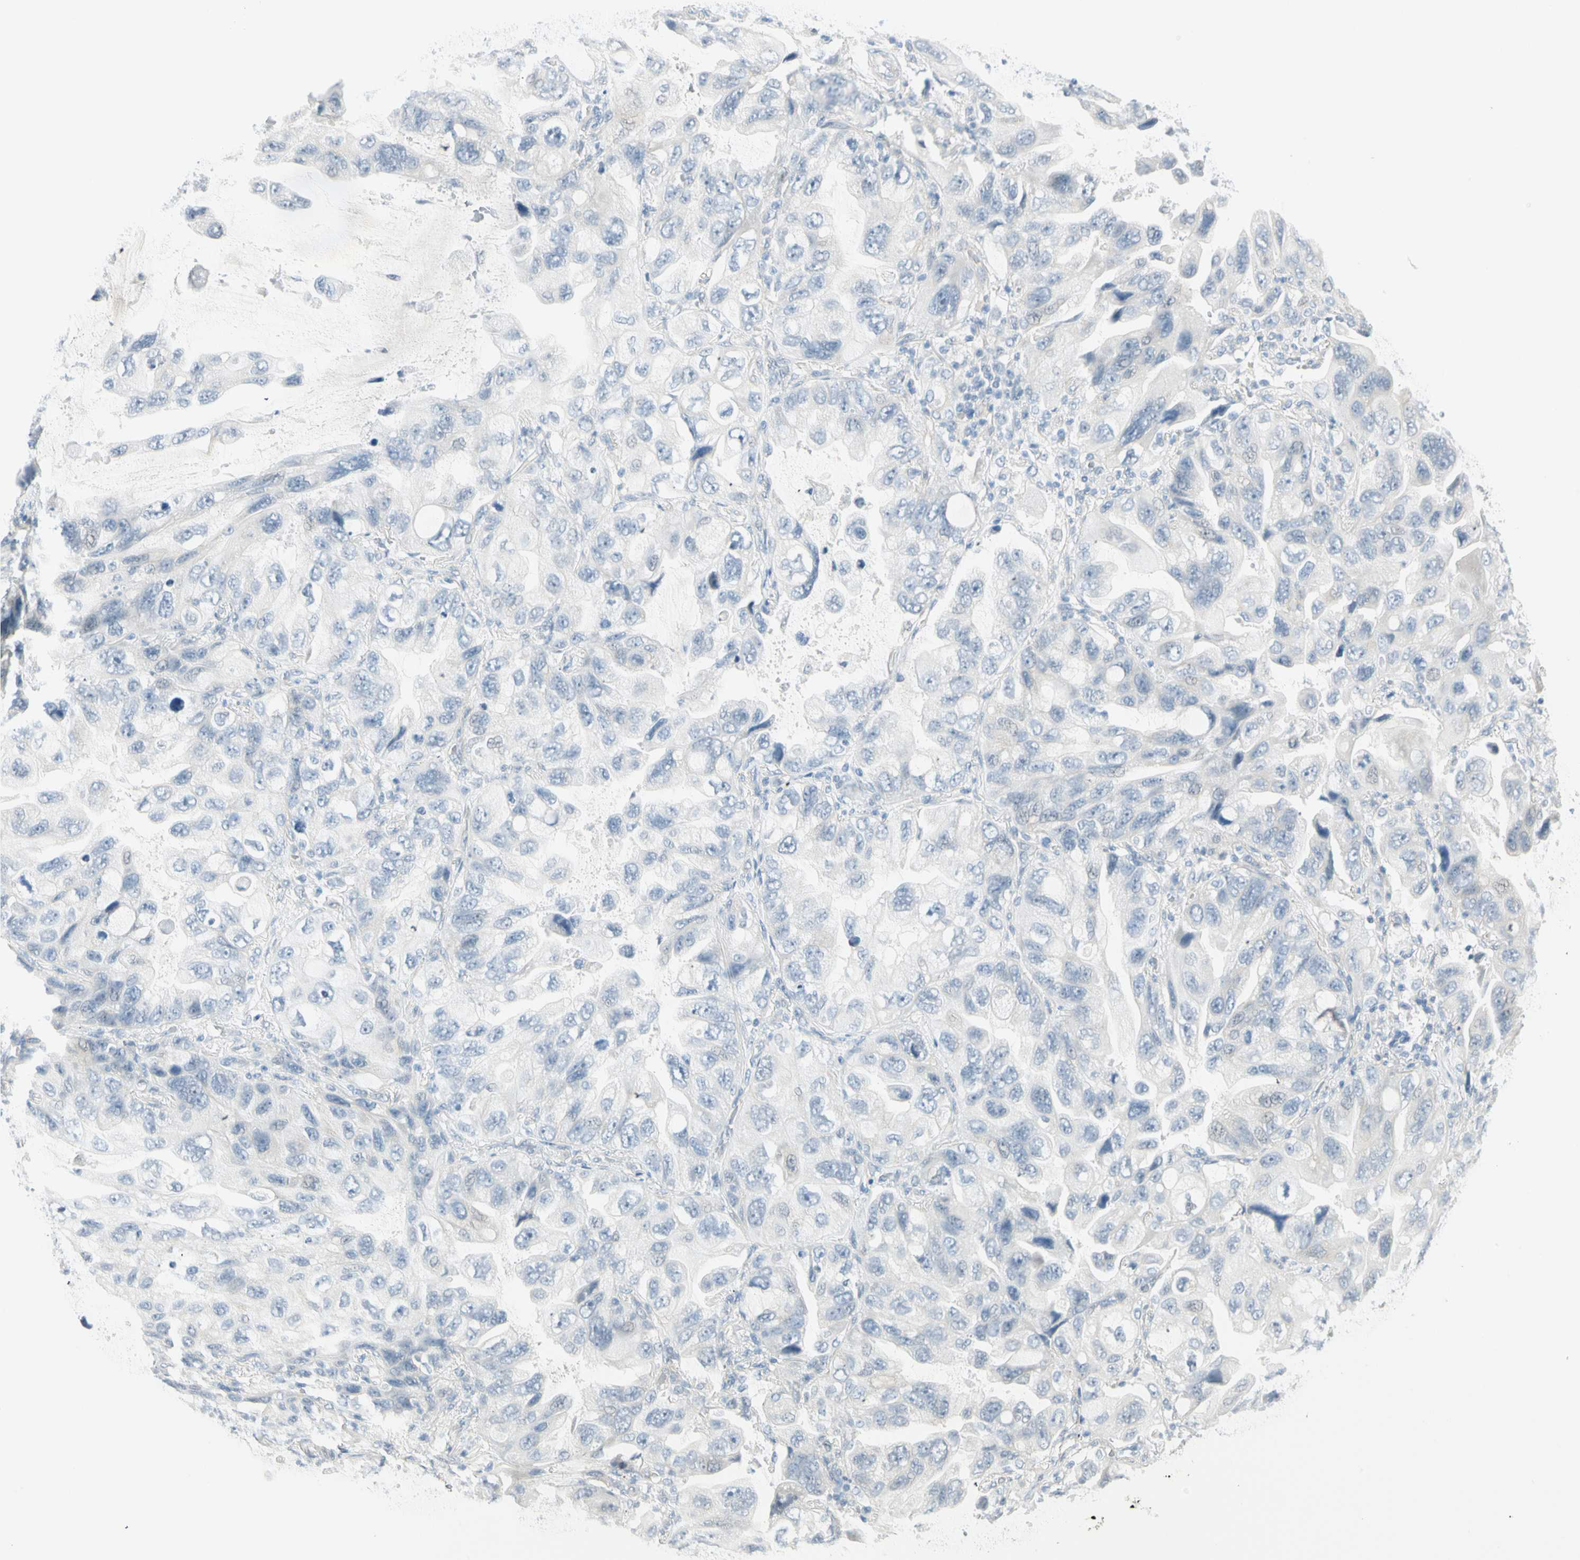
{"staining": {"intensity": "negative", "quantity": "none", "location": "none"}, "tissue": "lung cancer", "cell_type": "Tumor cells", "image_type": "cancer", "snomed": [{"axis": "morphology", "description": "Squamous cell carcinoma, NOS"}, {"axis": "topography", "description": "Lung"}], "caption": "Image shows no protein positivity in tumor cells of lung cancer tissue.", "gene": "MLLT10", "patient": {"sex": "female", "age": 73}}